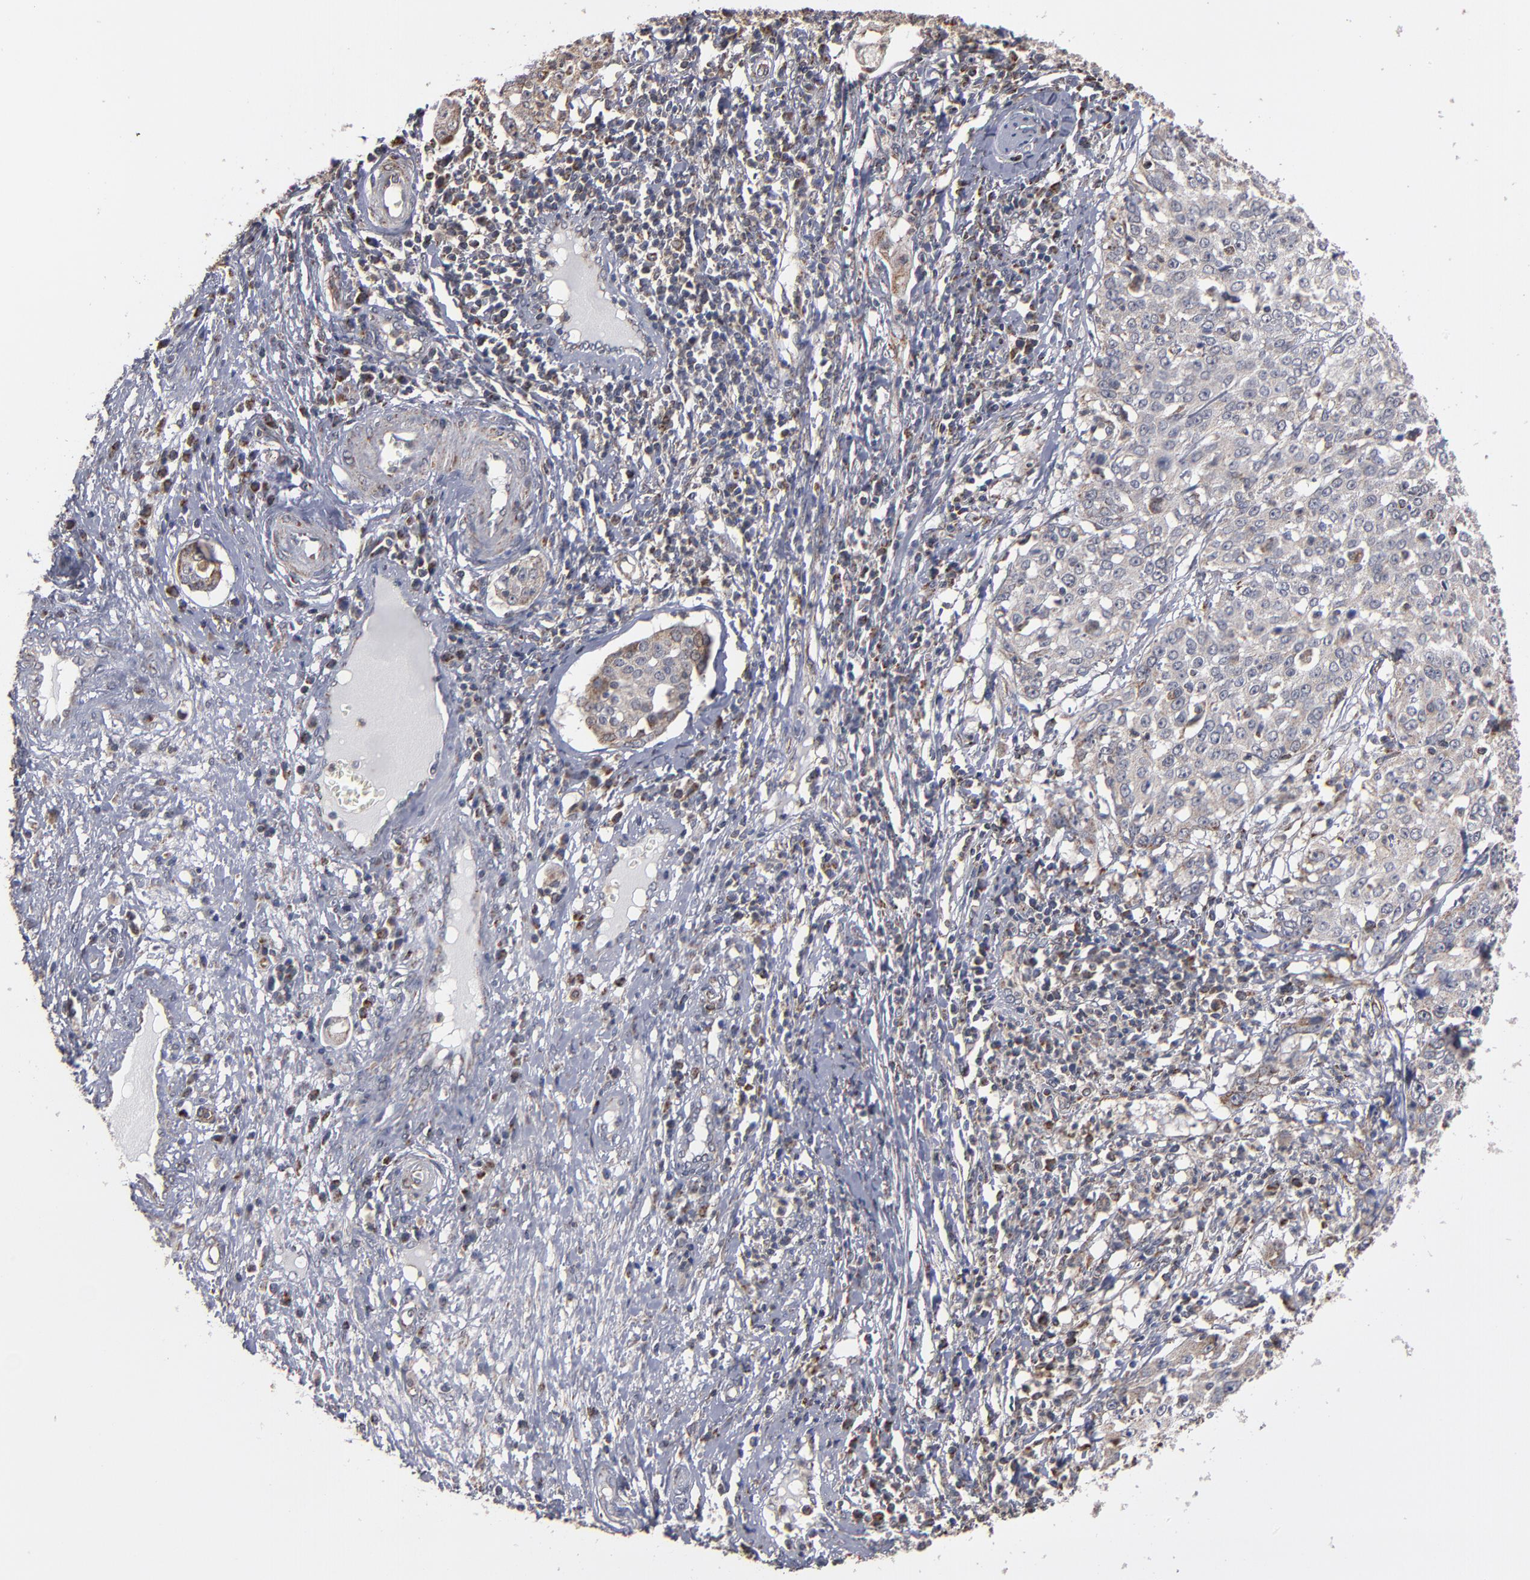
{"staining": {"intensity": "weak", "quantity": "25%-75%", "location": "cytoplasmic/membranous"}, "tissue": "cervical cancer", "cell_type": "Tumor cells", "image_type": "cancer", "snomed": [{"axis": "morphology", "description": "Squamous cell carcinoma, NOS"}, {"axis": "topography", "description": "Cervix"}], "caption": "DAB (3,3'-diaminobenzidine) immunohistochemical staining of human cervical cancer demonstrates weak cytoplasmic/membranous protein expression in approximately 25%-75% of tumor cells.", "gene": "MIPOL1", "patient": {"sex": "female", "age": 39}}